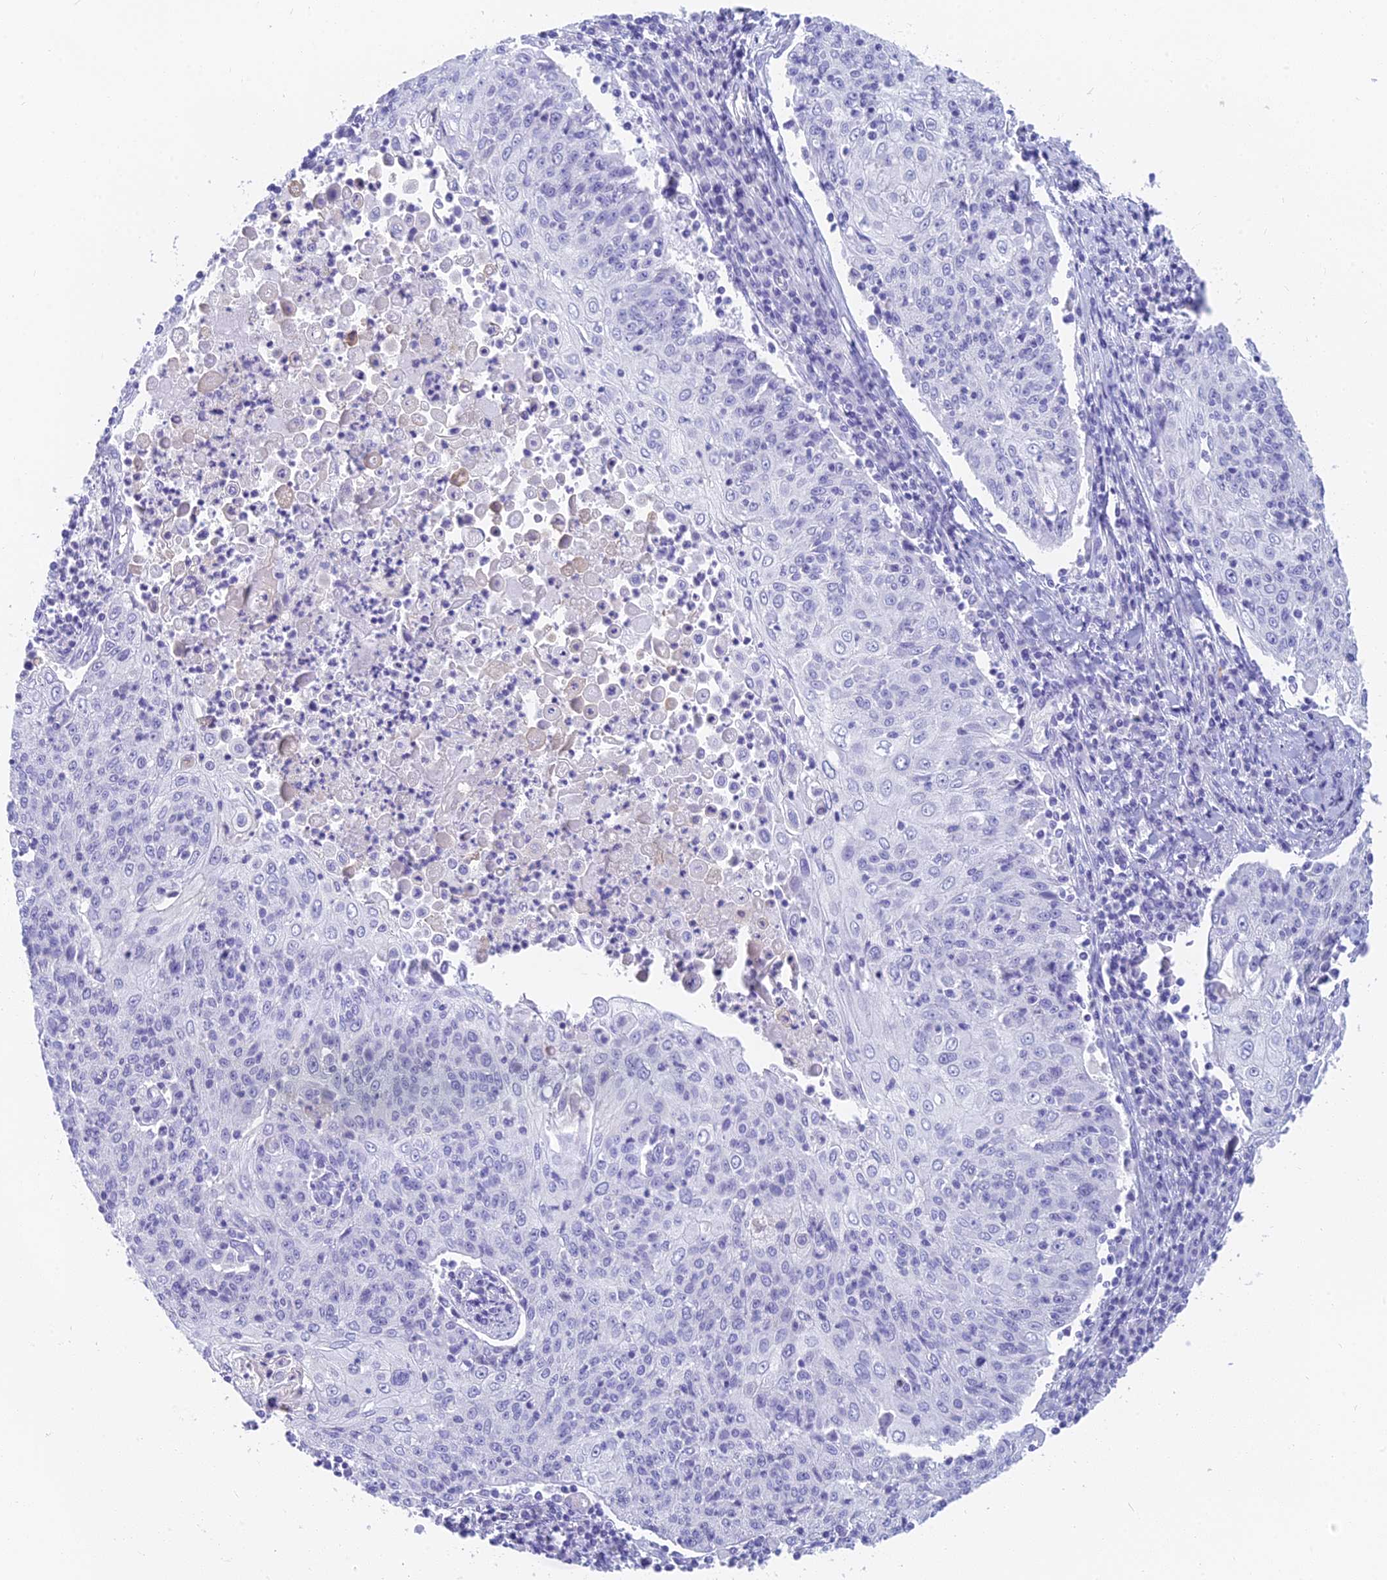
{"staining": {"intensity": "negative", "quantity": "none", "location": "none"}, "tissue": "cervical cancer", "cell_type": "Tumor cells", "image_type": "cancer", "snomed": [{"axis": "morphology", "description": "Squamous cell carcinoma, NOS"}, {"axis": "topography", "description": "Cervix"}], "caption": "Human cervical cancer stained for a protein using immunohistochemistry demonstrates no staining in tumor cells.", "gene": "SLC36A2", "patient": {"sex": "female", "age": 48}}